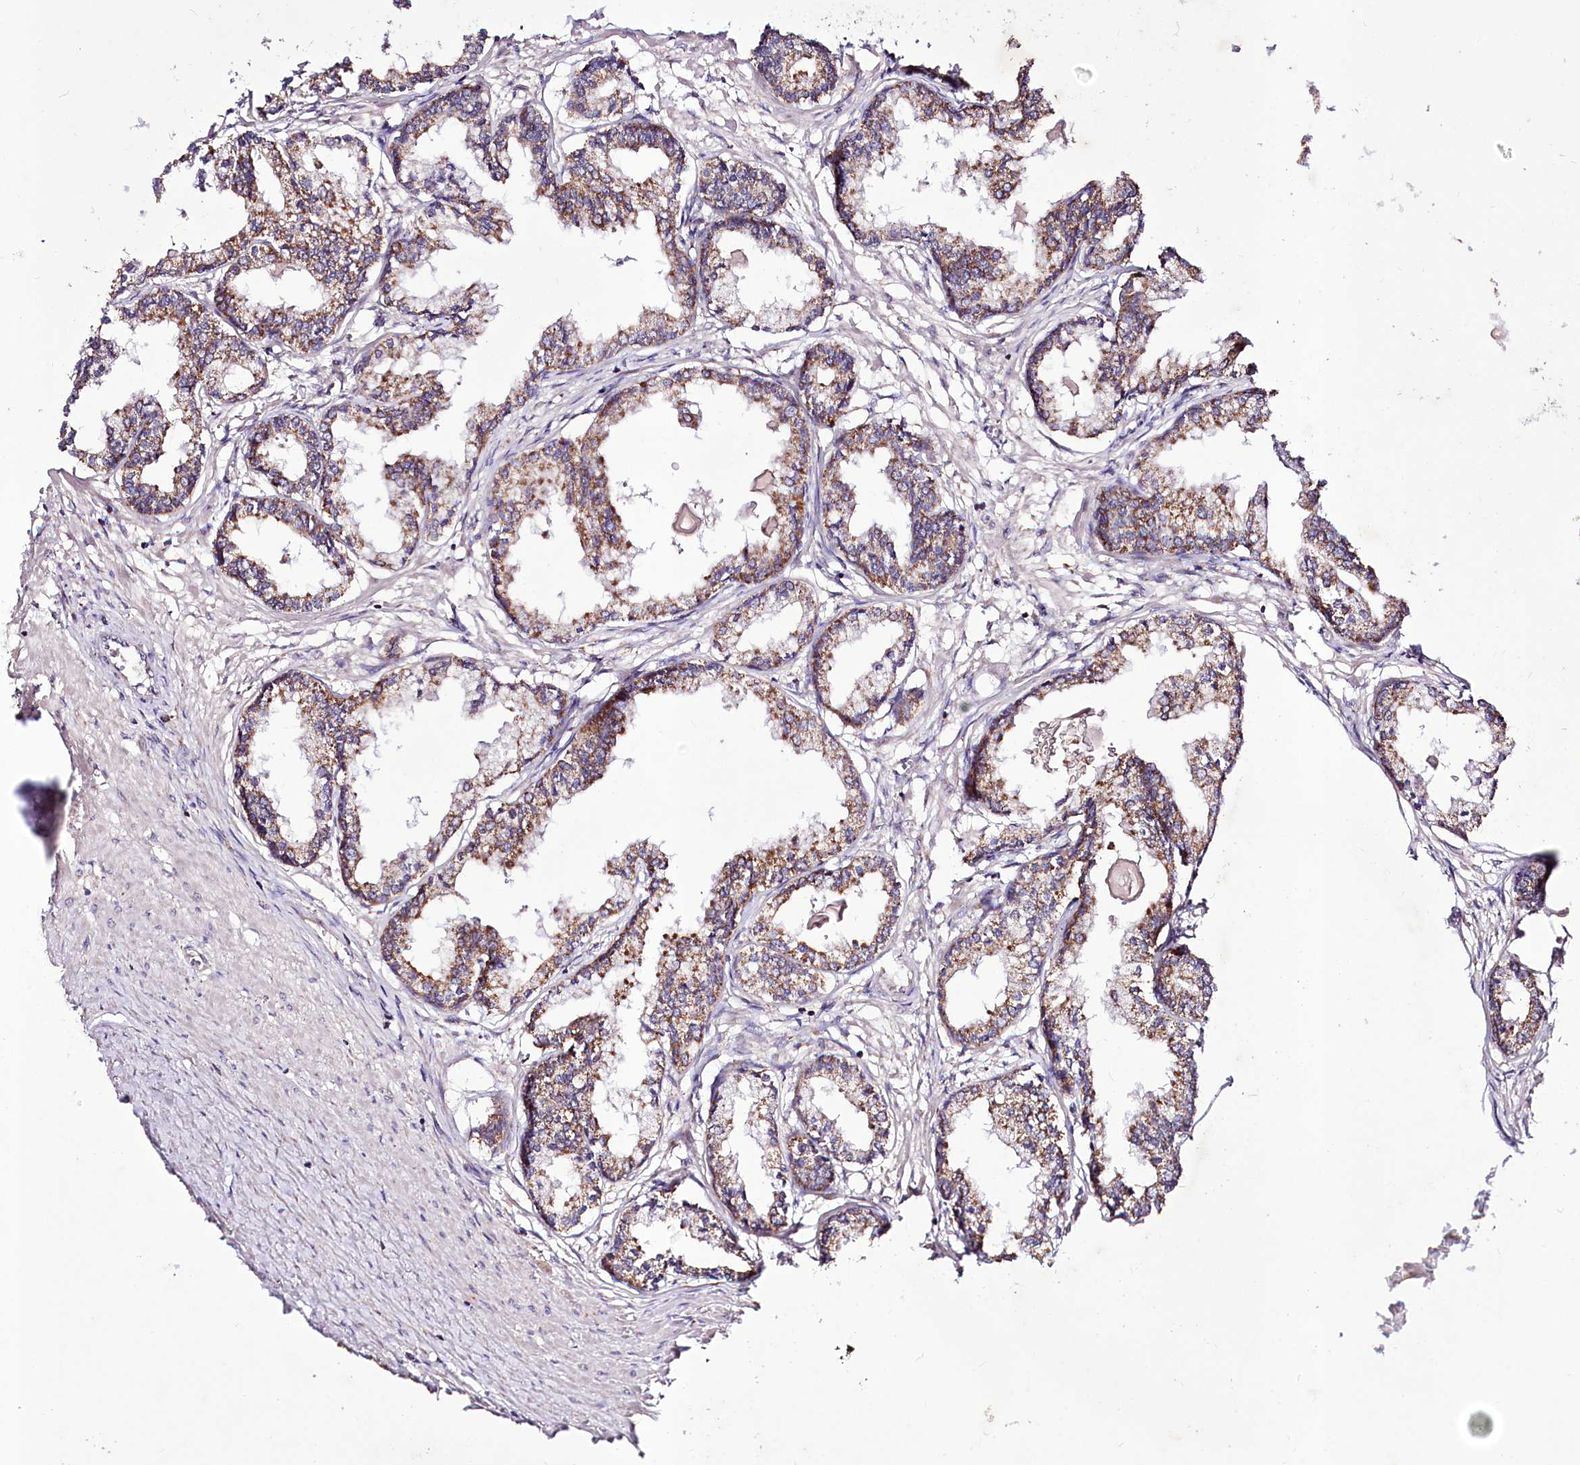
{"staining": {"intensity": "moderate", "quantity": ">75%", "location": "cytoplasmic/membranous"}, "tissue": "prostate cancer", "cell_type": "Tumor cells", "image_type": "cancer", "snomed": [{"axis": "morphology", "description": "Adenocarcinoma, High grade"}, {"axis": "topography", "description": "Prostate"}], "caption": "An immunohistochemistry histopathology image of tumor tissue is shown. Protein staining in brown labels moderate cytoplasmic/membranous positivity in prostate cancer within tumor cells.", "gene": "ATE1", "patient": {"sex": "male", "age": 68}}